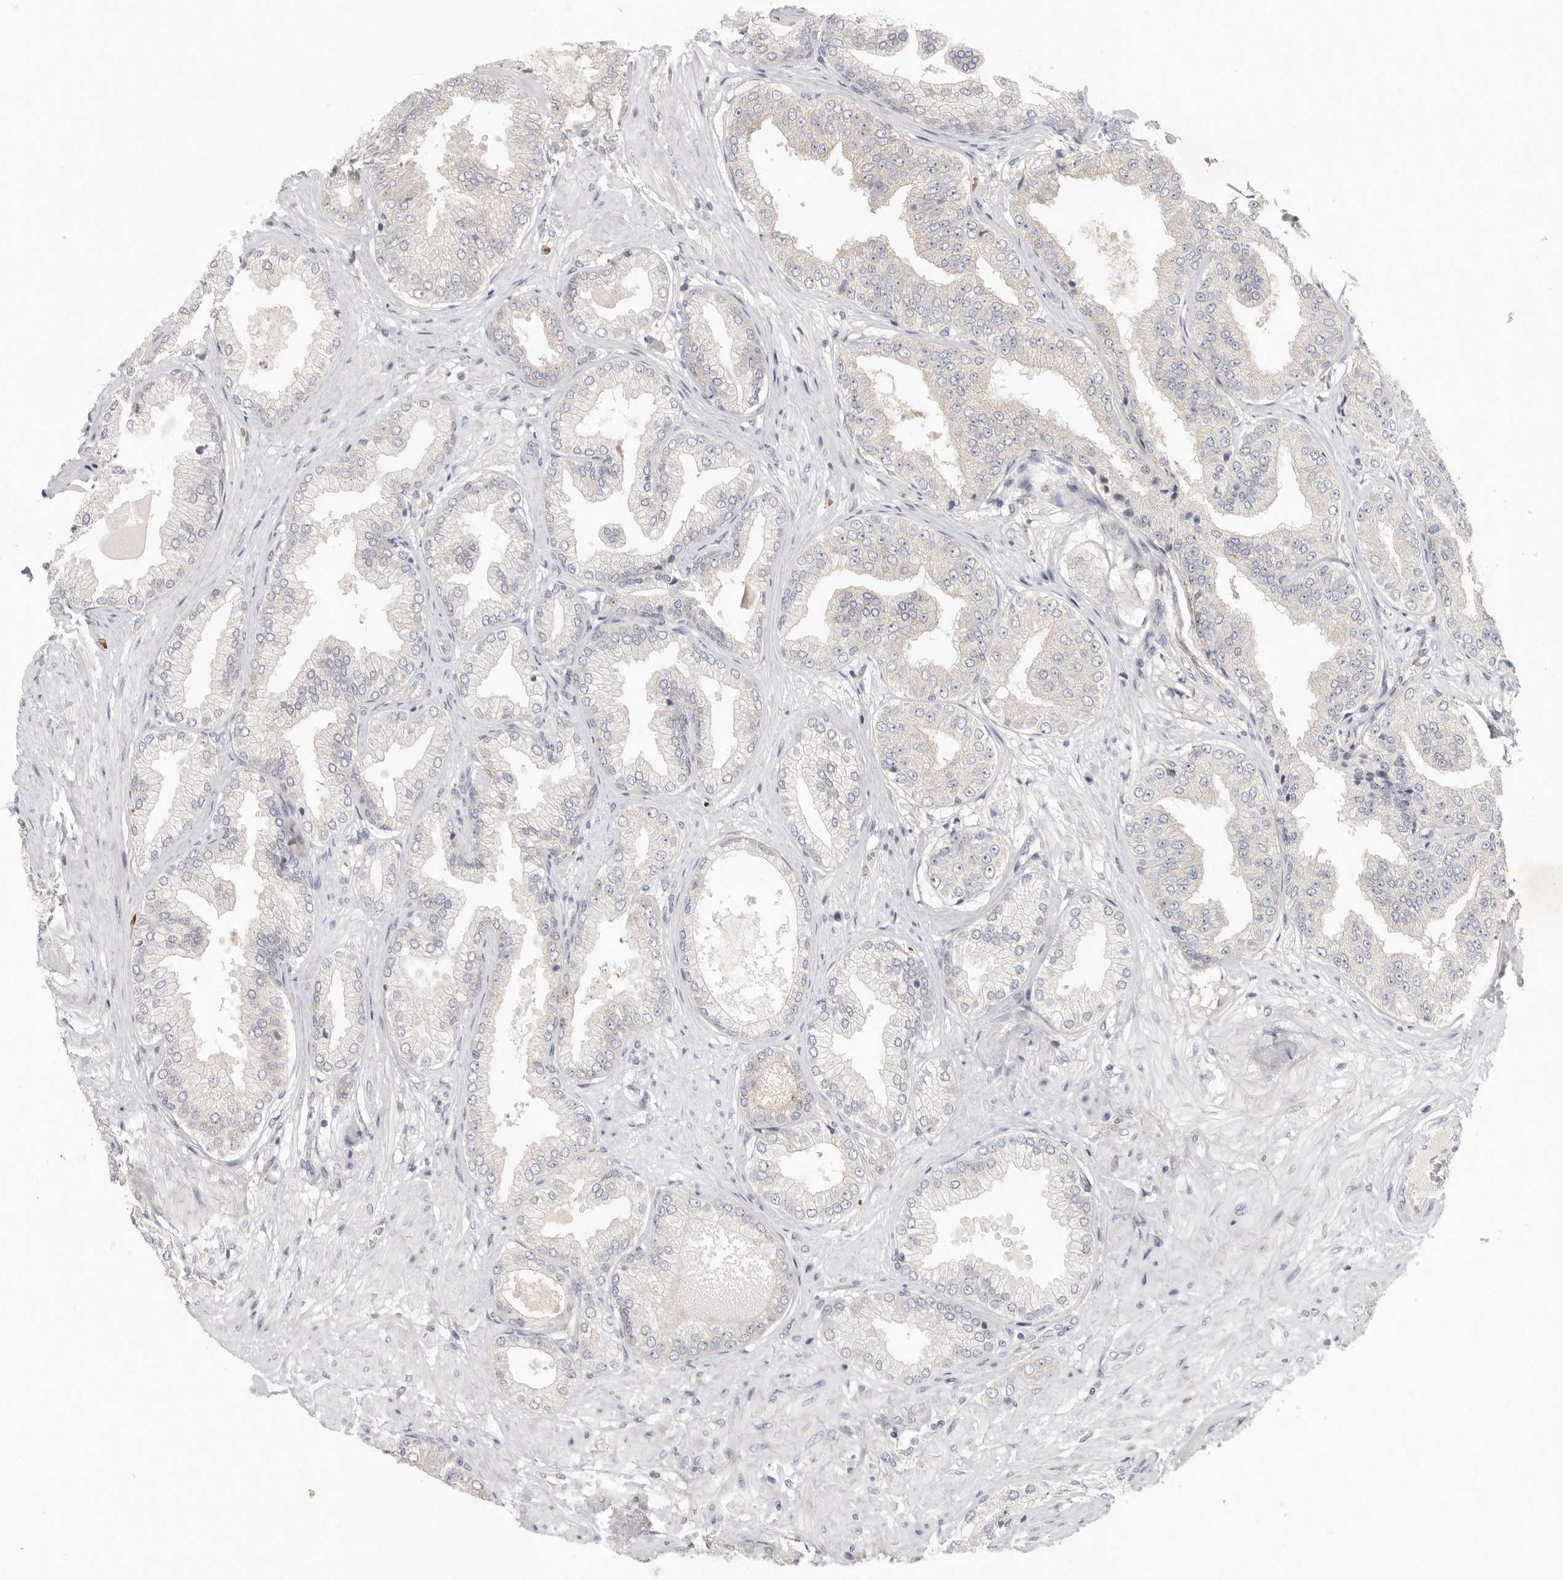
{"staining": {"intensity": "negative", "quantity": "none", "location": "none"}, "tissue": "prostate cancer", "cell_type": "Tumor cells", "image_type": "cancer", "snomed": [{"axis": "morphology", "description": "Adenocarcinoma, Low grade"}, {"axis": "topography", "description": "Prostate"}], "caption": "DAB immunohistochemical staining of human prostate adenocarcinoma (low-grade) reveals no significant positivity in tumor cells.", "gene": "CFAP298", "patient": {"sex": "male", "age": 63}}